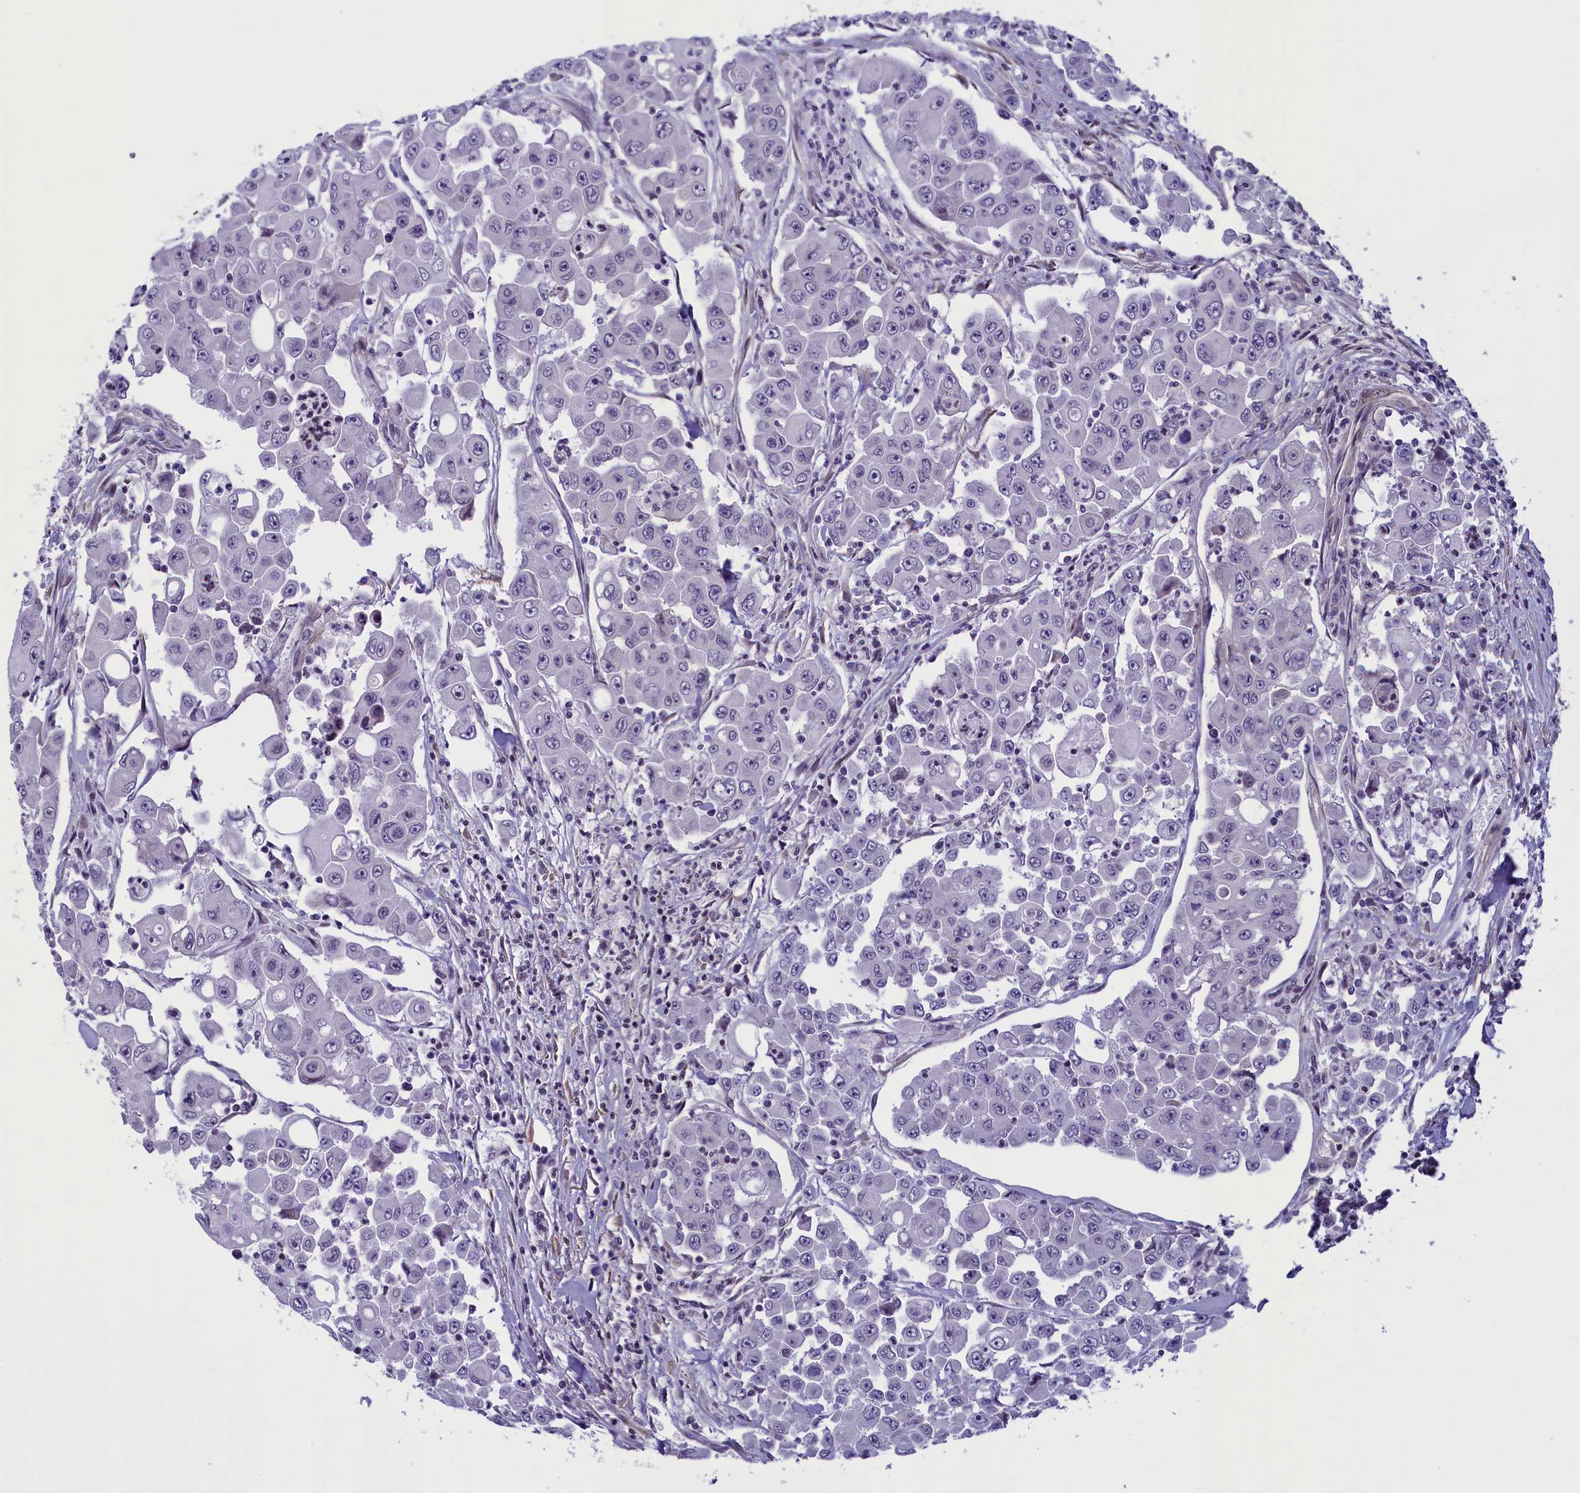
{"staining": {"intensity": "negative", "quantity": "none", "location": "none"}, "tissue": "colorectal cancer", "cell_type": "Tumor cells", "image_type": "cancer", "snomed": [{"axis": "morphology", "description": "Adenocarcinoma, NOS"}, {"axis": "topography", "description": "Colon"}], "caption": "Tumor cells show no significant protein staining in colorectal adenocarcinoma.", "gene": "IGSF6", "patient": {"sex": "male", "age": 51}}